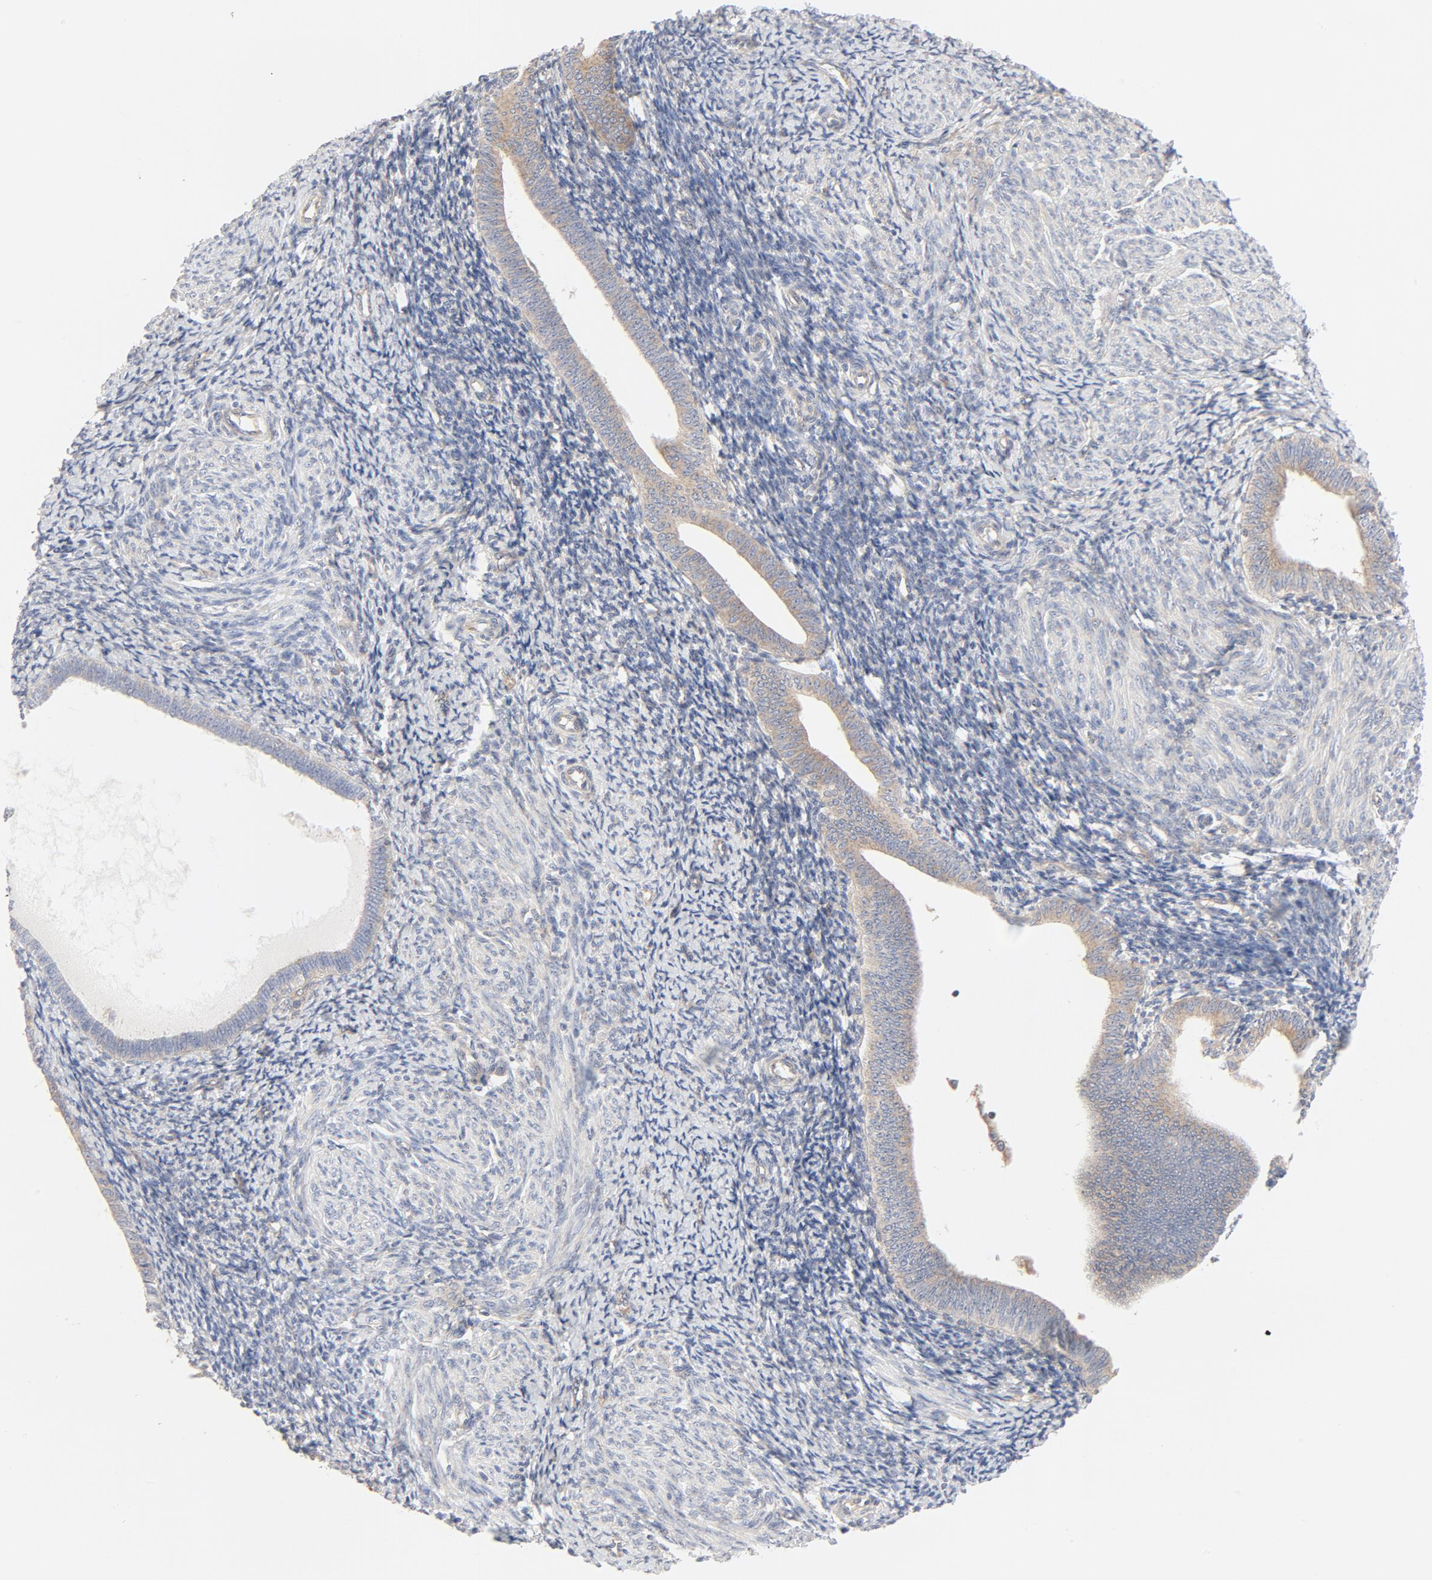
{"staining": {"intensity": "negative", "quantity": "none", "location": "none"}, "tissue": "endometrium", "cell_type": "Cells in endometrial stroma", "image_type": "normal", "snomed": [{"axis": "morphology", "description": "Normal tissue, NOS"}, {"axis": "topography", "description": "Endometrium"}], "caption": "The image displays no staining of cells in endometrial stroma in unremarkable endometrium. Brightfield microscopy of immunohistochemistry (IHC) stained with DAB (3,3'-diaminobenzidine) (brown) and hematoxylin (blue), captured at high magnification.", "gene": "RABEP1", "patient": {"sex": "female", "age": 57}}